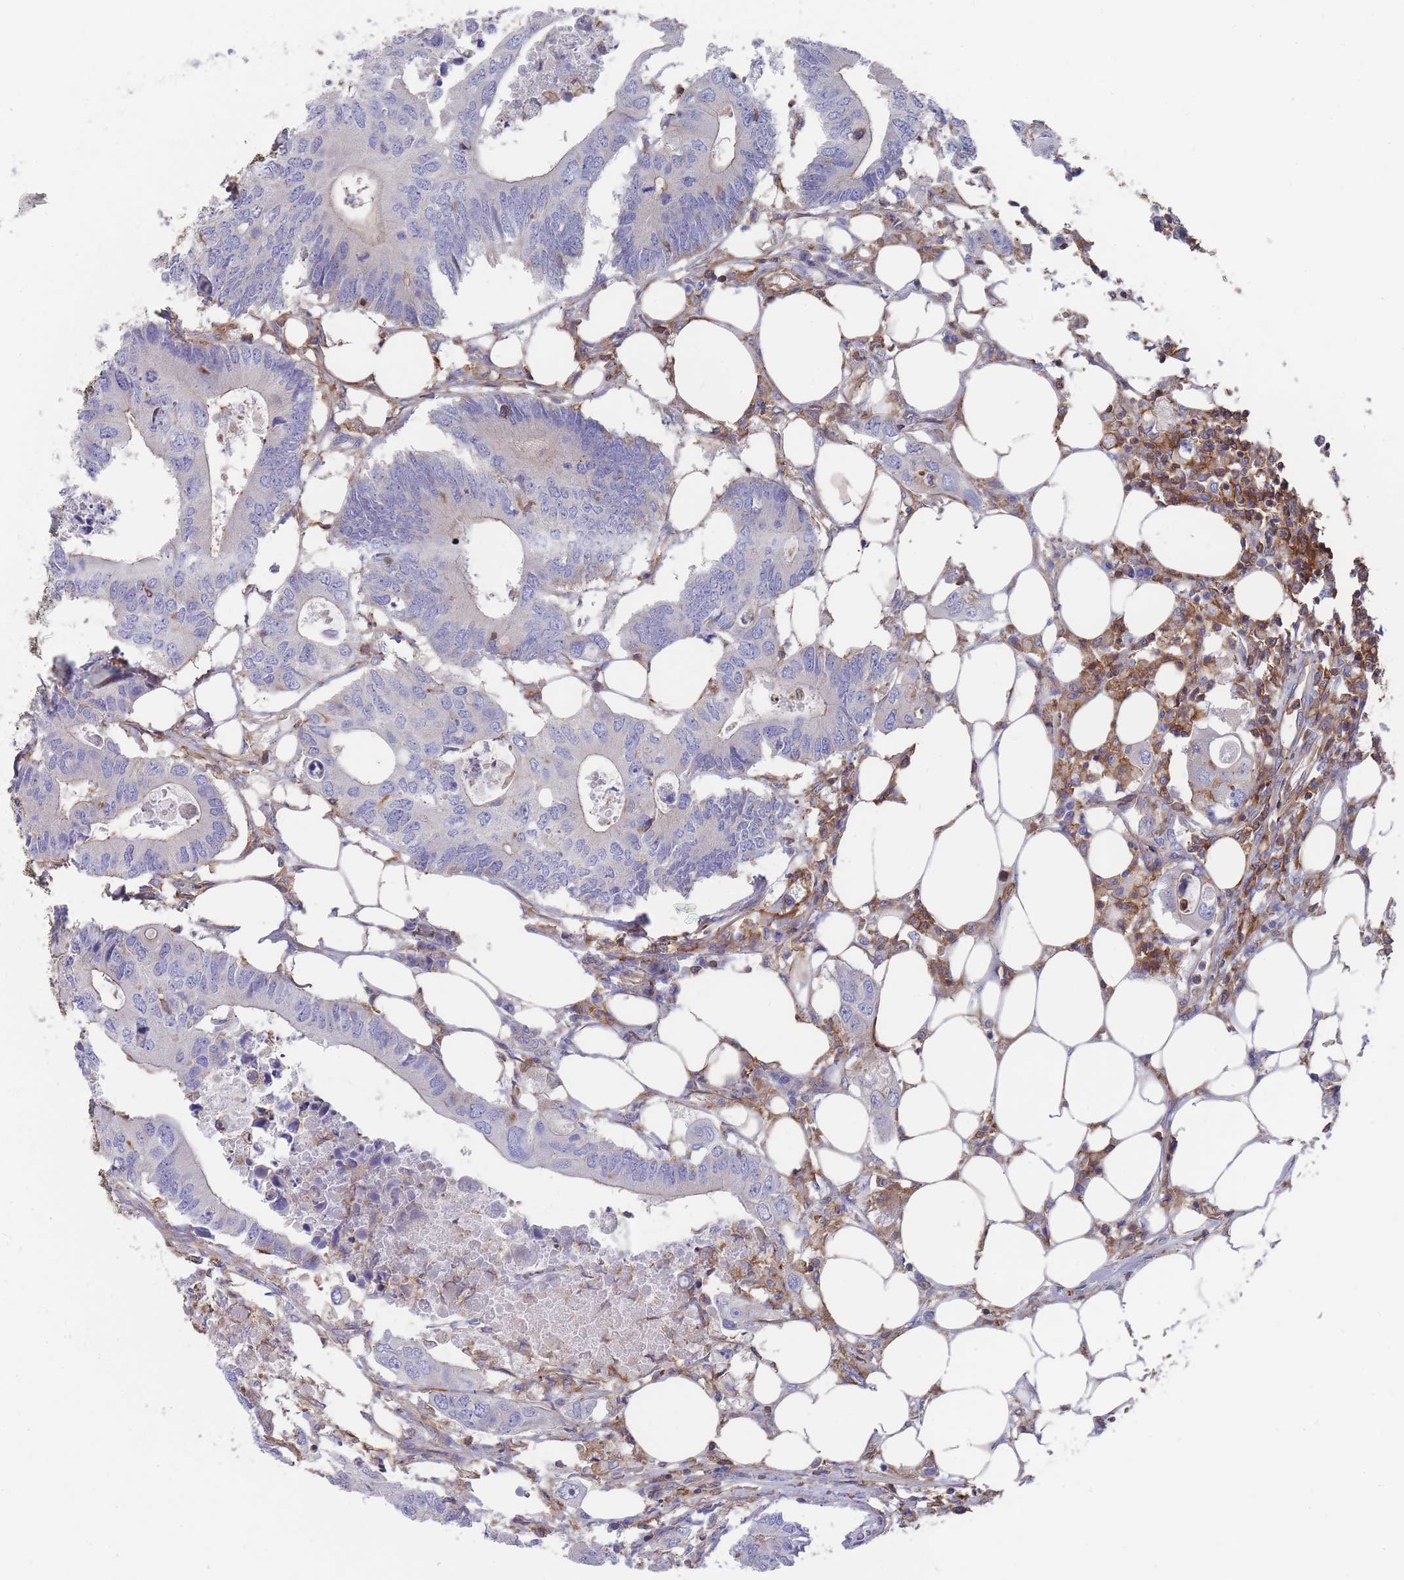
{"staining": {"intensity": "negative", "quantity": "none", "location": "none"}, "tissue": "colorectal cancer", "cell_type": "Tumor cells", "image_type": "cancer", "snomed": [{"axis": "morphology", "description": "Adenocarcinoma, NOS"}, {"axis": "topography", "description": "Colon"}], "caption": "Tumor cells are negative for protein expression in human adenocarcinoma (colorectal). Brightfield microscopy of immunohistochemistry (IHC) stained with DAB (brown) and hematoxylin (blue), captured at high magnification.", "gene": "SCCPDH", "patient": {"sex": "male", "age": 71}}